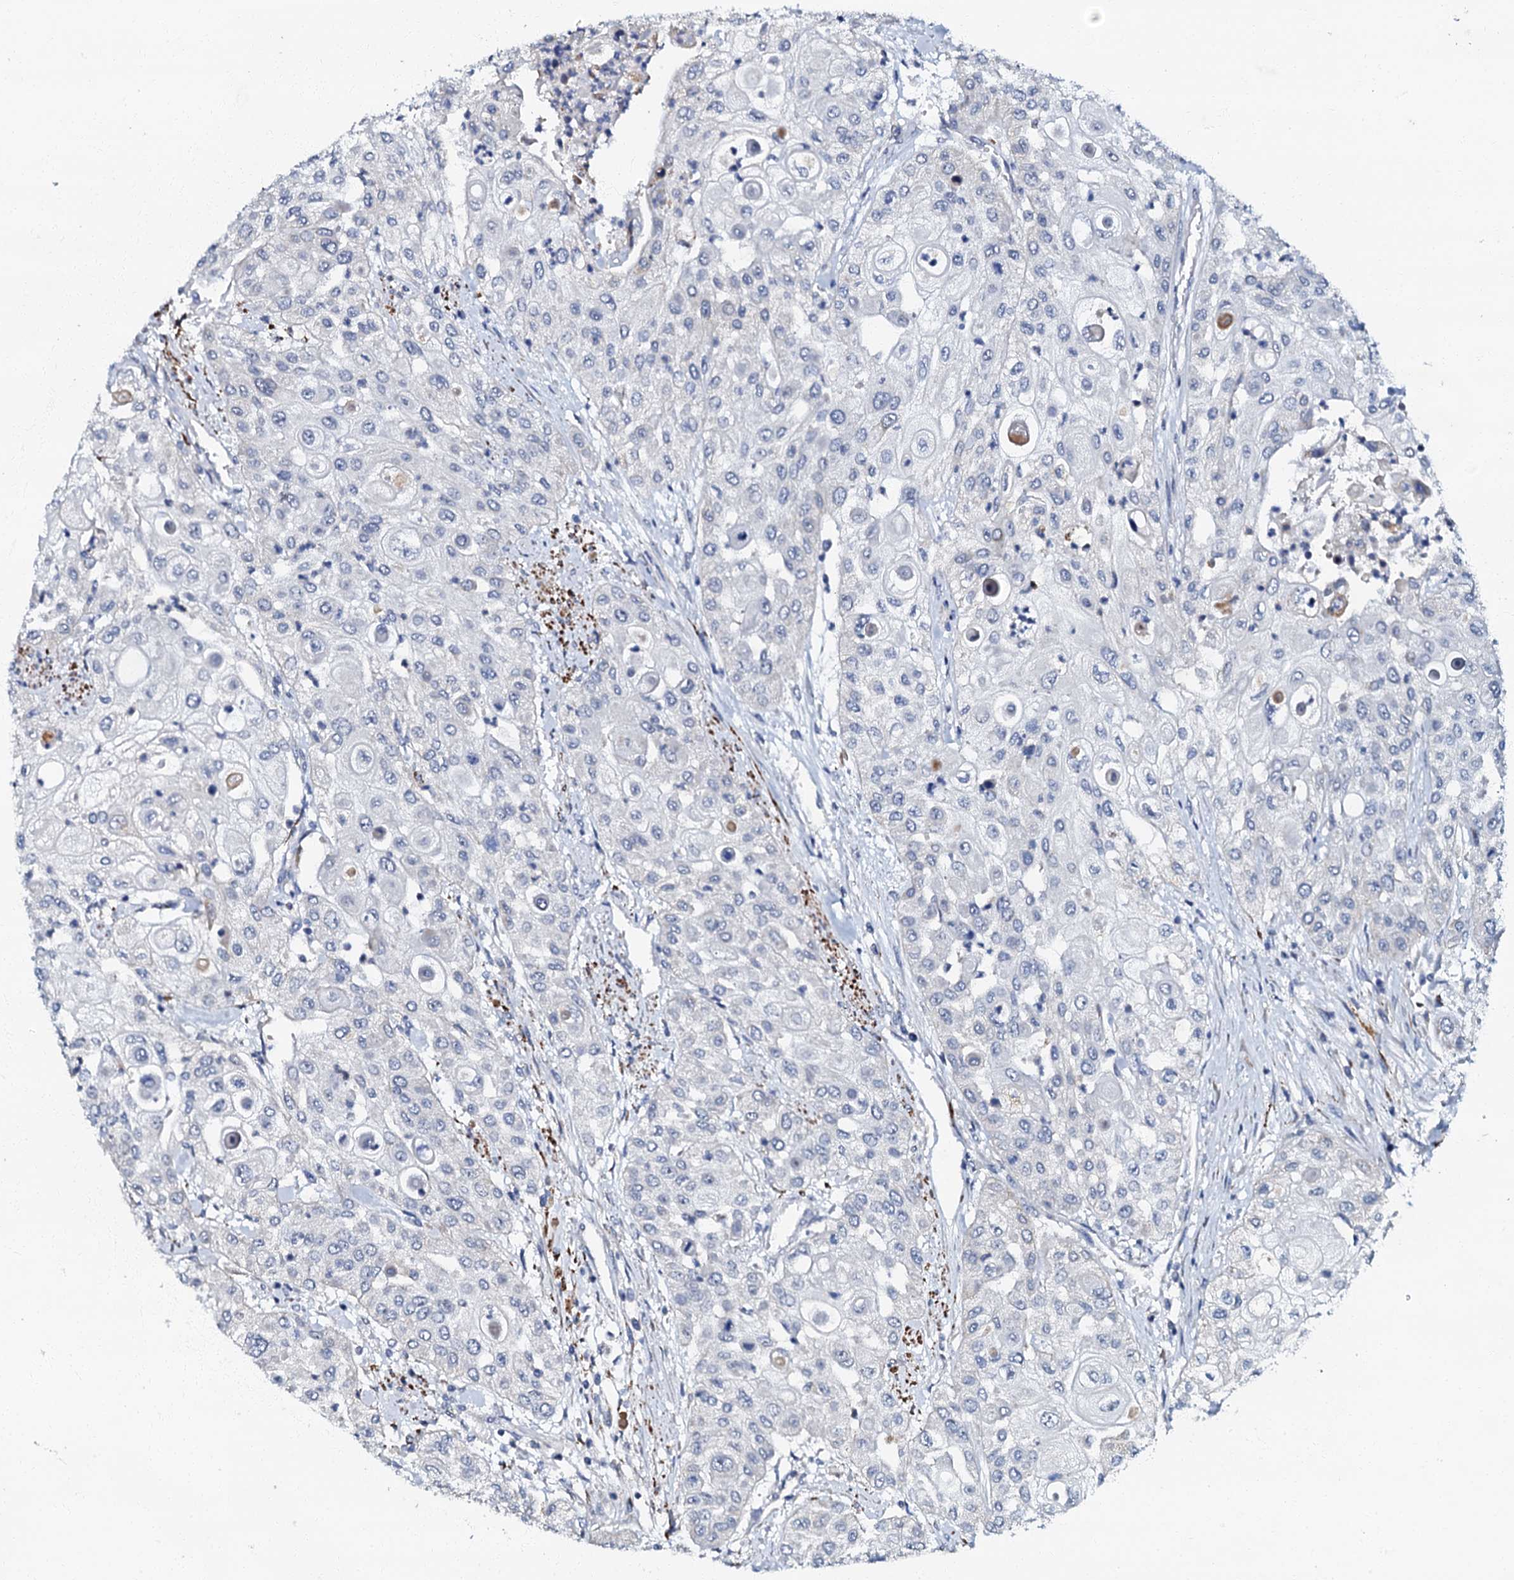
{"staining": {"intensity": "negative", "quantity": "none", "location": "none"}, "tissue": "urothelial cancer", "cell_type": "Tumor cells", "image_type": "cancer", "snomed": [{"axis": "morphology", "description": "Urothelial carcinoma, High grade"}, {"axis": "topography", "description": "Urinary bladder"}], "caption": "DAB (3,3'-diaminobenzidine) immunohistochemical staining of human urothelial cancer shows no significant positivity in tumor cells.", "gene": "OLAH", "patient": {"sex": "female", "age": 79}}